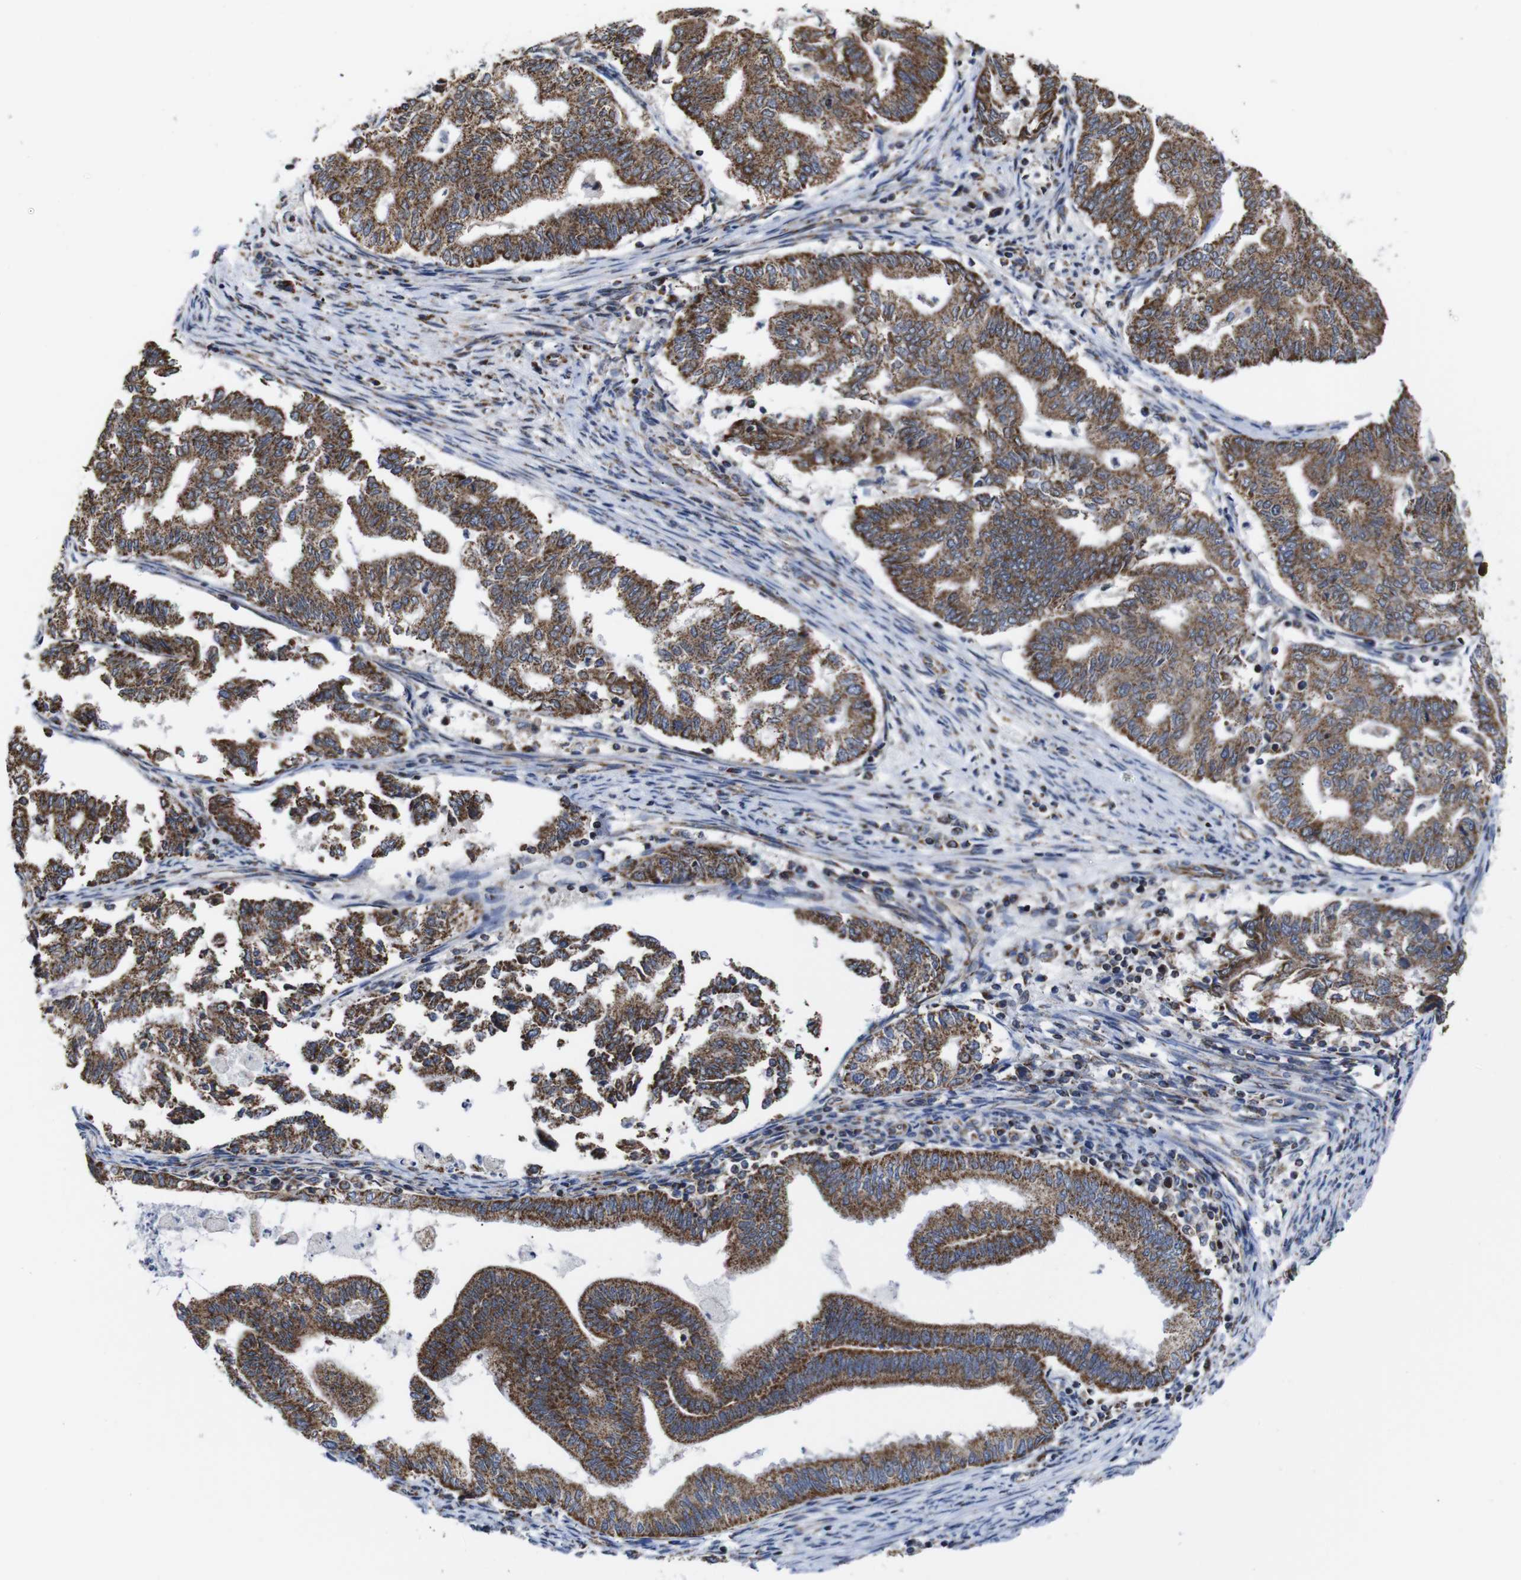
{"staining": {"intensity": "moderate", "quantity": ">75%", "location": "cytoplasmic/membranous"}, "tissue": "endometrial cancer", "cell_type": "Tumor cells", "image_type": "cancer", "snomed": [{"axis": "morphology", "description": "Adenocarcinoma, NOS"}, {"axis": "topography", "description": "Endometrium"}], "caption": "A brown stain labels moderate cytoplasmic/membranous expression of a protein in human endometrial adenocarcinoma tumor cells. The protein of interest is stained brown, and the nuclei are stained in blue (DAB IHC with brightfield microscopy, high magnification).", "gene": "C17orf80", "patient": {"sex": "female", "age": 79}}